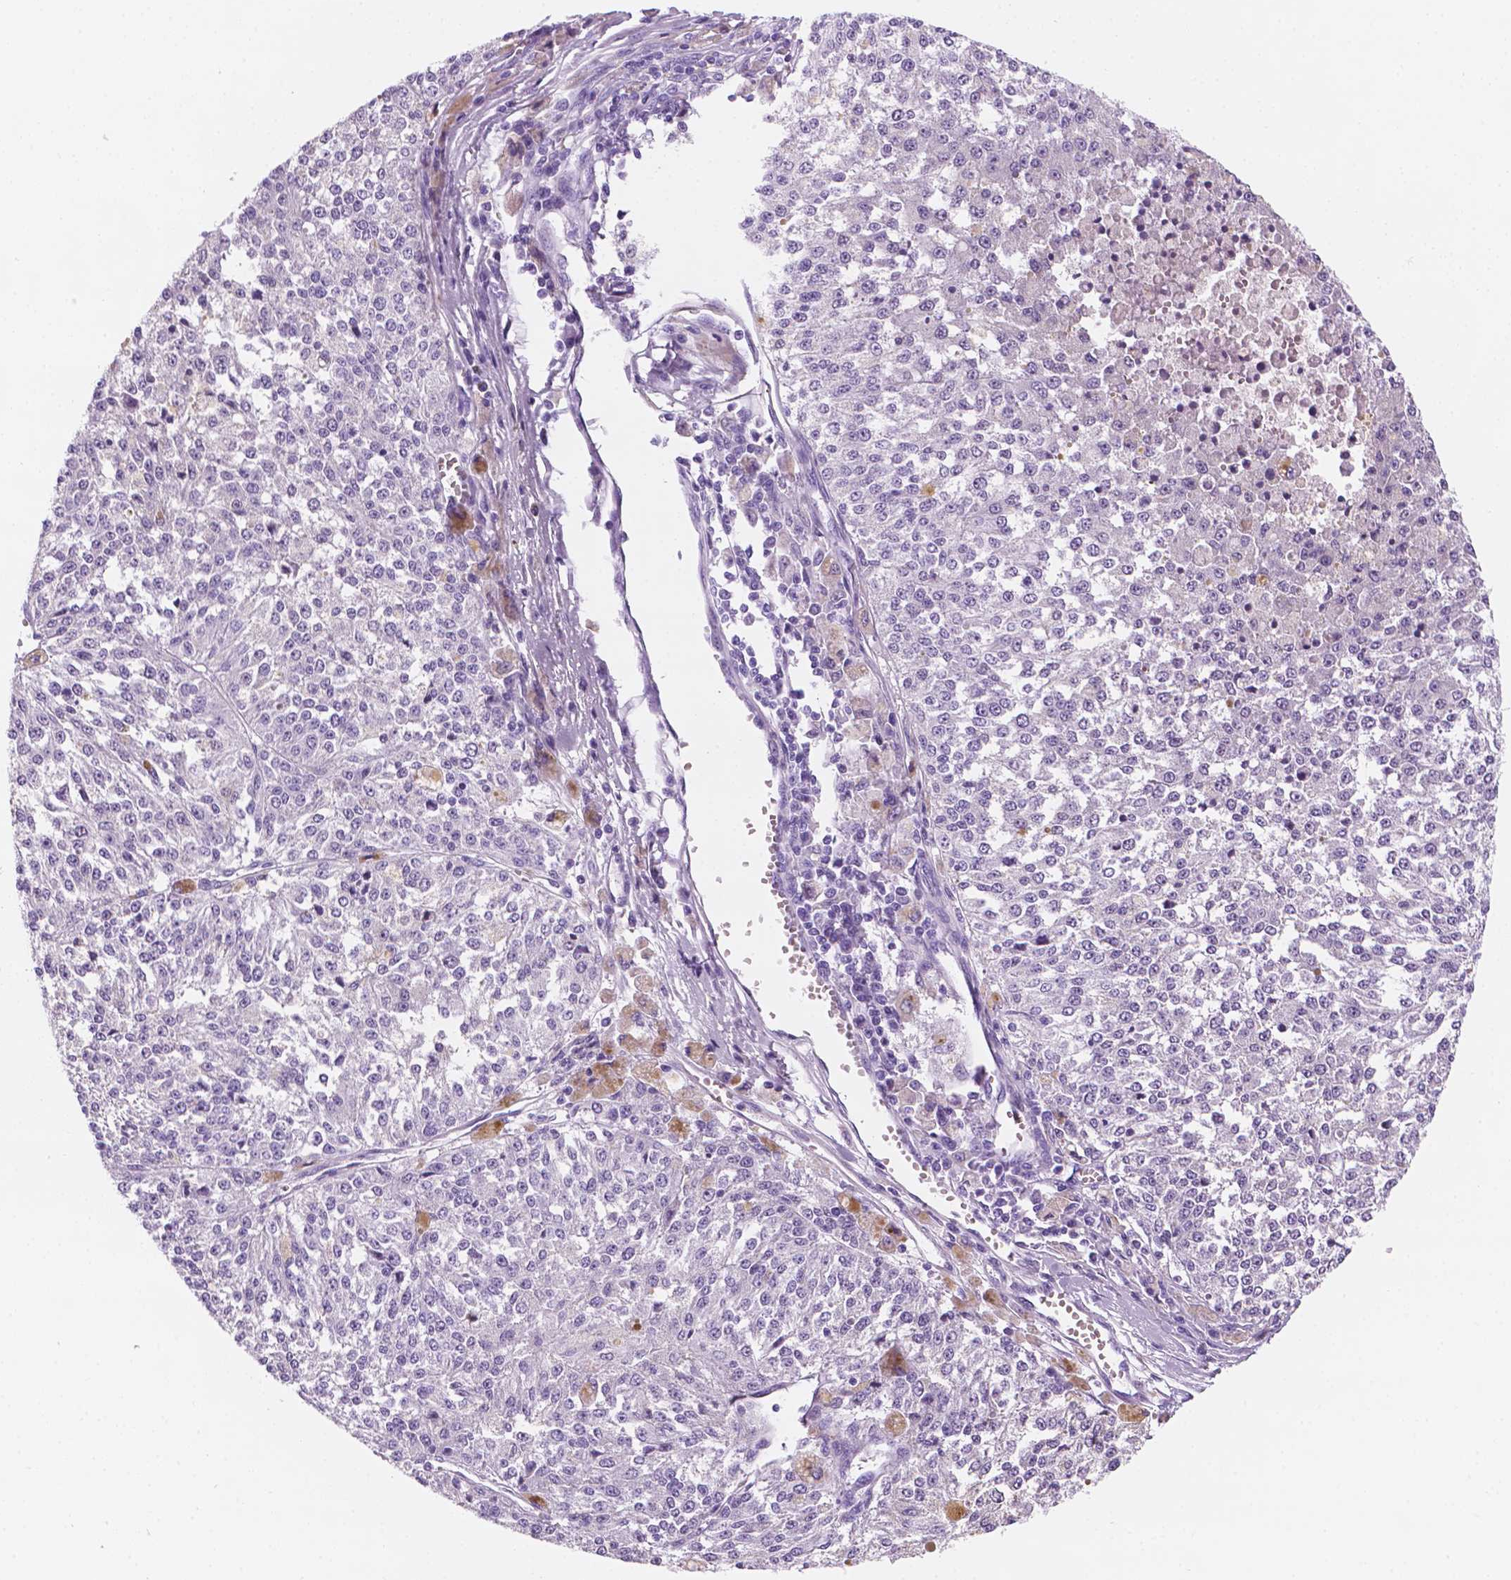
{"staining": {"intensity": "negative", "quantity": "none", "location": "none"}, "tissue": "melanoma", "cell_type": "Tumor cells", "image_type": "cancer", "snomed": [{"axis": "morphology", "description": "Malignant melanoma, Metastatic site"}, {"axis": "topography", "description": "Lymph node"}], "caption": "Immunohistochemistry (IHC) image of neoplastic tissue: malignant melanoma (metastatic site) stained with DAB exhibits no significant protein staining in tumor cells.", "gene": "PPL", "patient": {"sex": "female", "age": 64}}